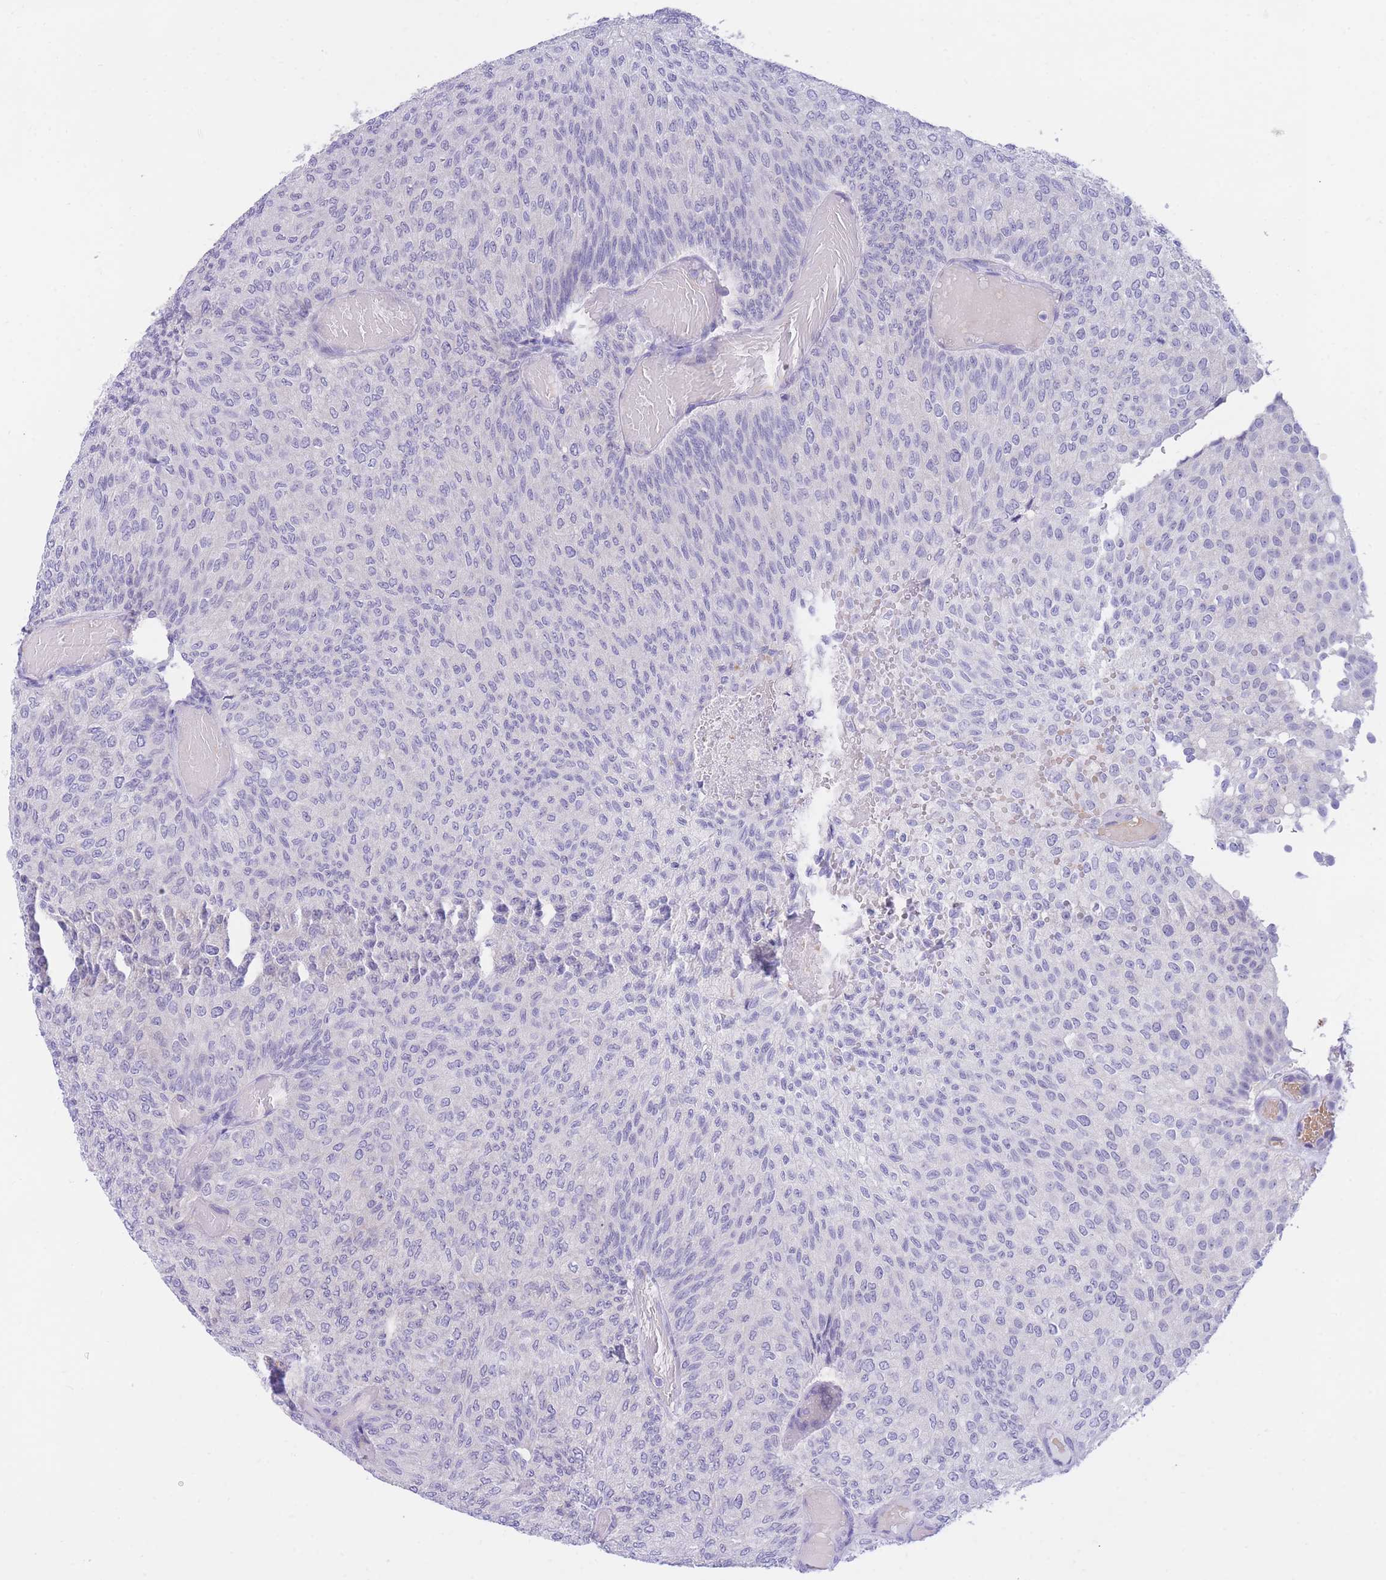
{"staining": {"intensity": "negative", "quantity": "none", "location": "none"}, "tissue": "urothelial cancer", "cell_type": "Tumor cells", "image_type": "cancer", "snomed": [{"axis": "morphology", "description": "Urothelial carcinoma, Low grade"}, {"axis": "topography", "description": "Urinary bladder"}], "caption": "Tumor cells are negative for brown protein staining in urothelial cancer. The staining is performed using DAB (3,3'-diaminobenzidine) brown chromogen with nuclei counter-stained in using hematoxylin.", "gene": "SSUH2", "patient": {"sex": "male", "age": 78}}